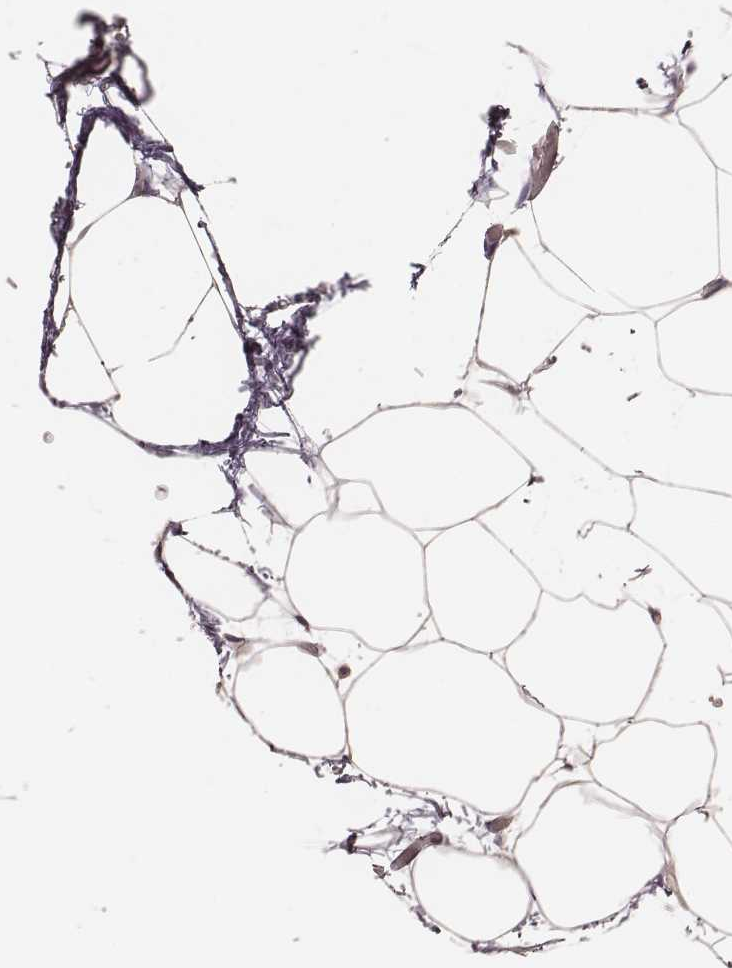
{"staining": {"intensity": "negative", "quantity": "none", "location": "none"}, "tissue": "adipose tissue", "cell_type": "Adipocytes", "image_type": "normal", "snomed": [{"axis": "morphology", "description": "Normal tissue, NOS"}, {"axis": "topography", "description": "Adipose tissue"}], "caption": "The micrograph shows no staining of adipocytes in normal adipose tissue. (IHC, brightfield microscopy, high magnification).", "gene": "CARS1", "patient": {"sex": "male", "age": 57}}